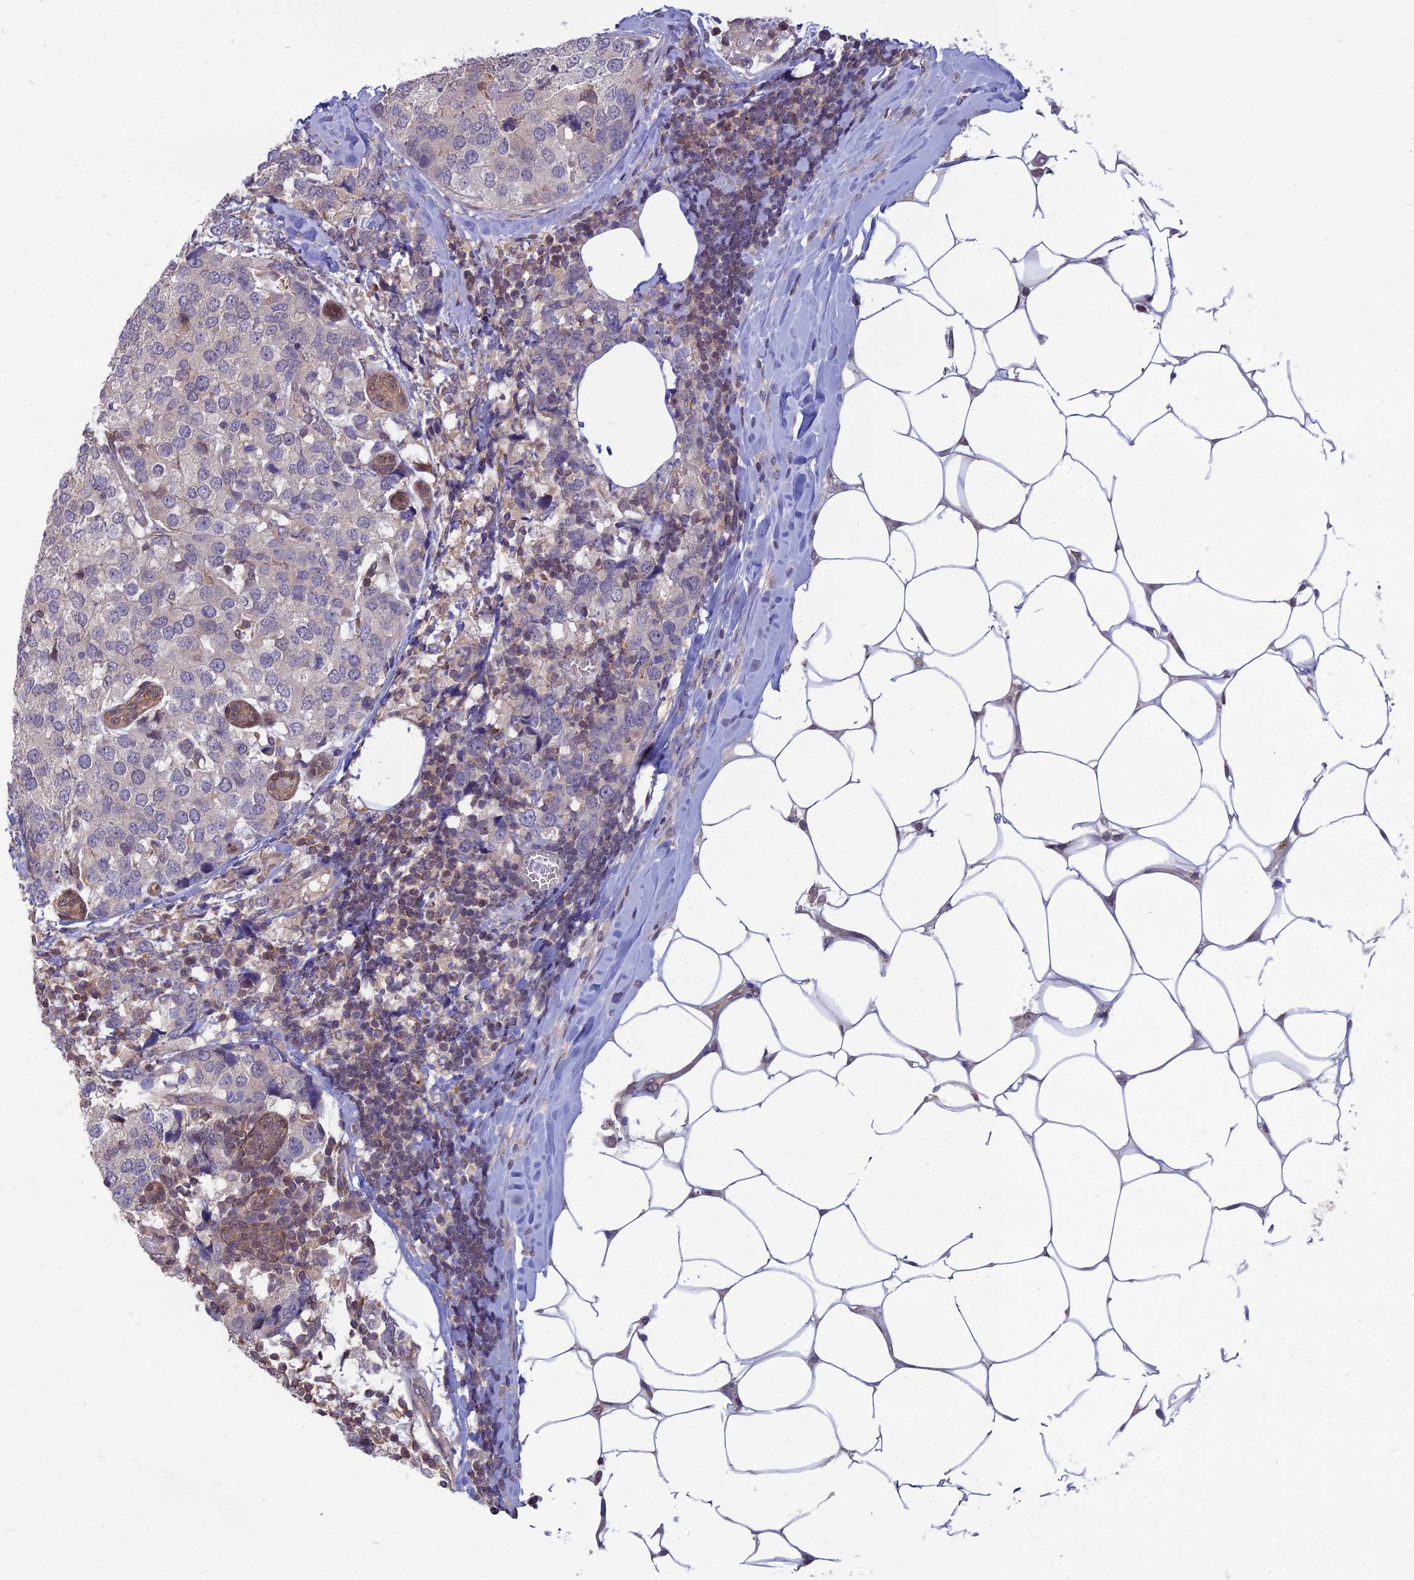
{"staining": {"intensity": "negative", "quantity": "none", "location": "none"}, "tissue": "breast cancer", "cell_type": "Tumor cells", "image_type": "cancer", "snomed": [{"axis": "morphology", "description": "Lobular carcinoma"}, {"axis": "topography", "description": "Breast"}], "caption": "This is an IHC micrograph of lobular carcinoma (breast). There is no expression in tumor cells.", "gene": "OPA3", "patient": {"sex": "female", "age": 59}}